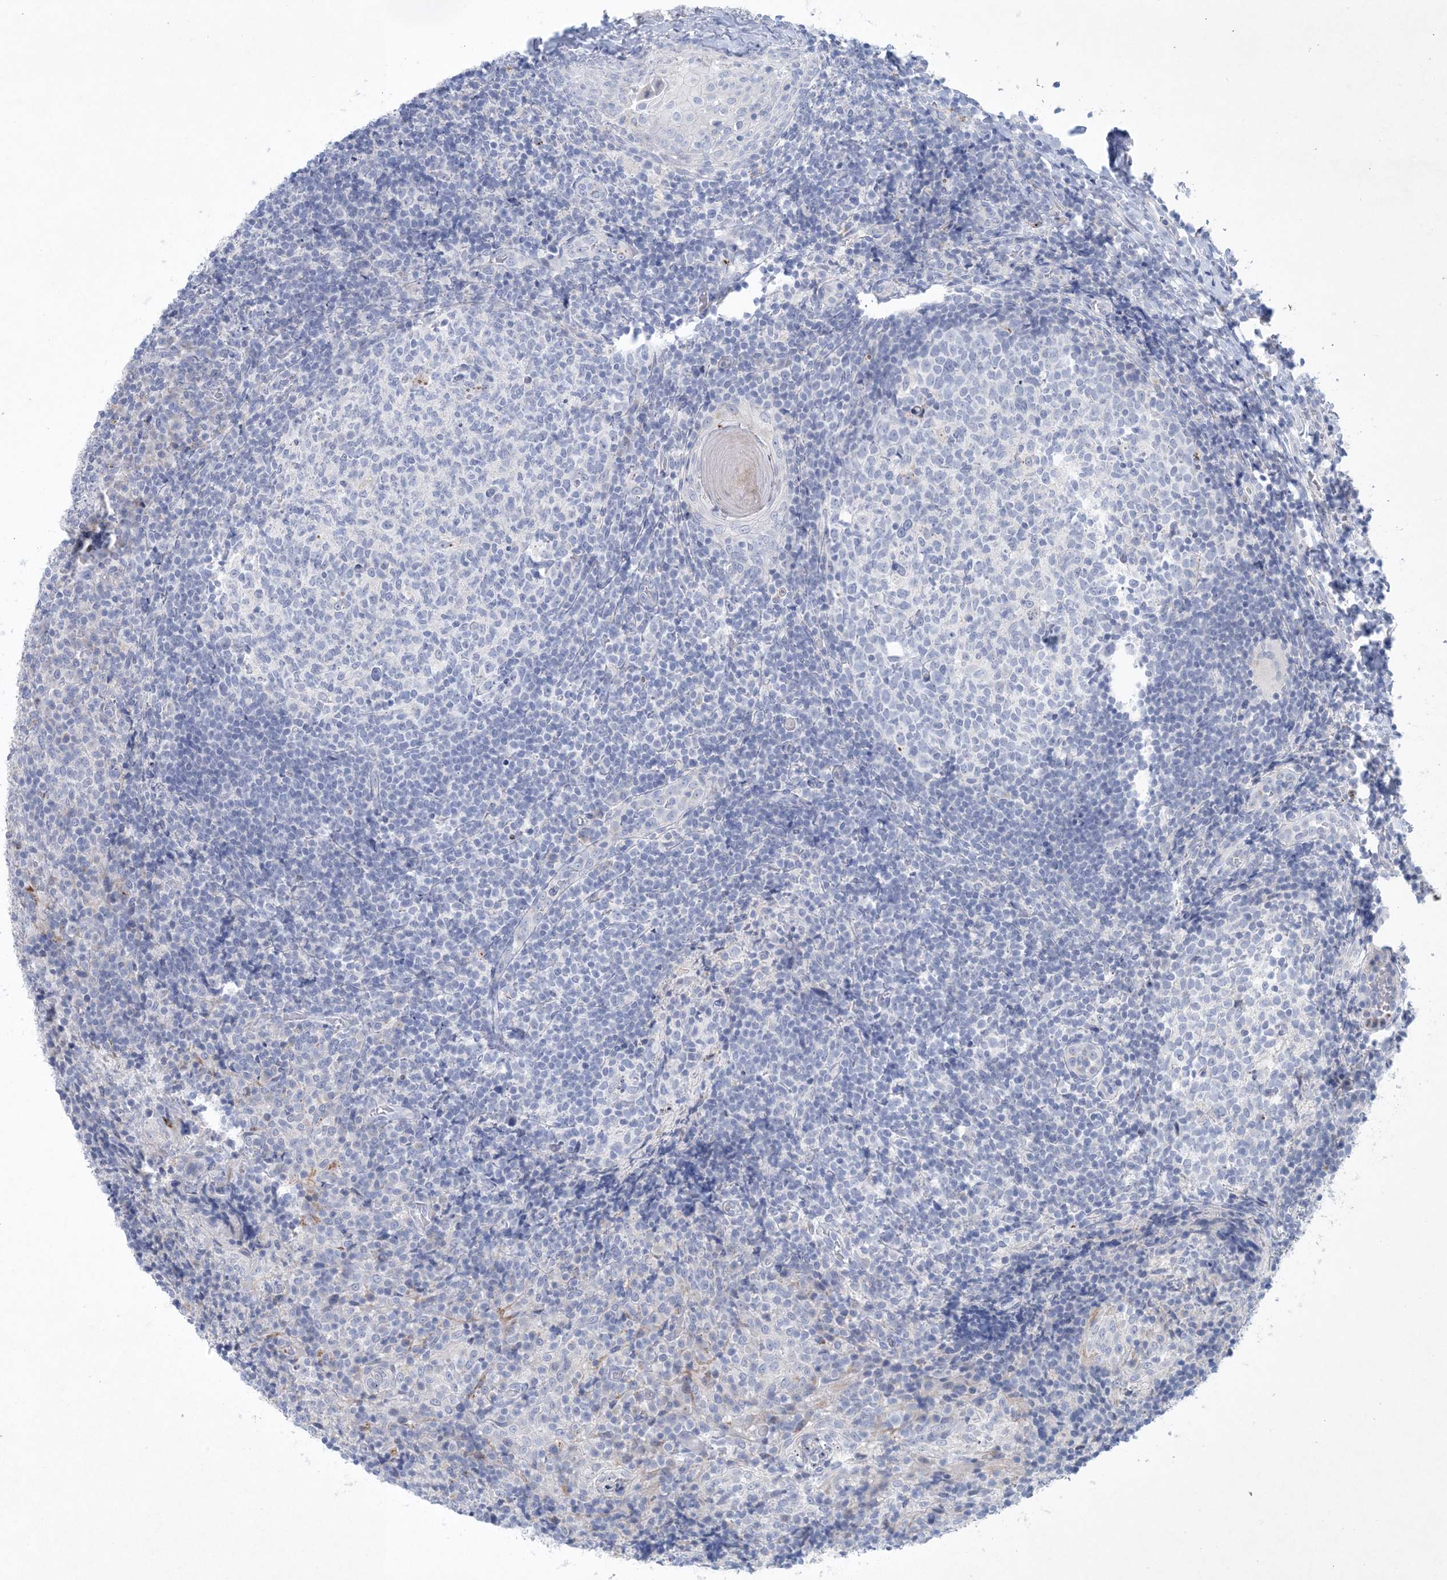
{"staining": {"intensity": "negative", "quantity": "none", "location": "none"}, "tissue": "tonsil", "cell_type": "Germinal center cells", "image_type": "normal", "snomed": [{"axis": "morphology", "description": "Normal tissue, NOS"}, {"axis": "topography", "description": "Tonsil"}], "caption": "An image of human tonsil is negative for staining in germinal center cells. (Brightfield microscopy of DAB (3,3'-diaminobenzidine) immunohistochemistry at high magnification).", "gene": "GABRG1", "patient": {"sex": "female", "age": 19}}